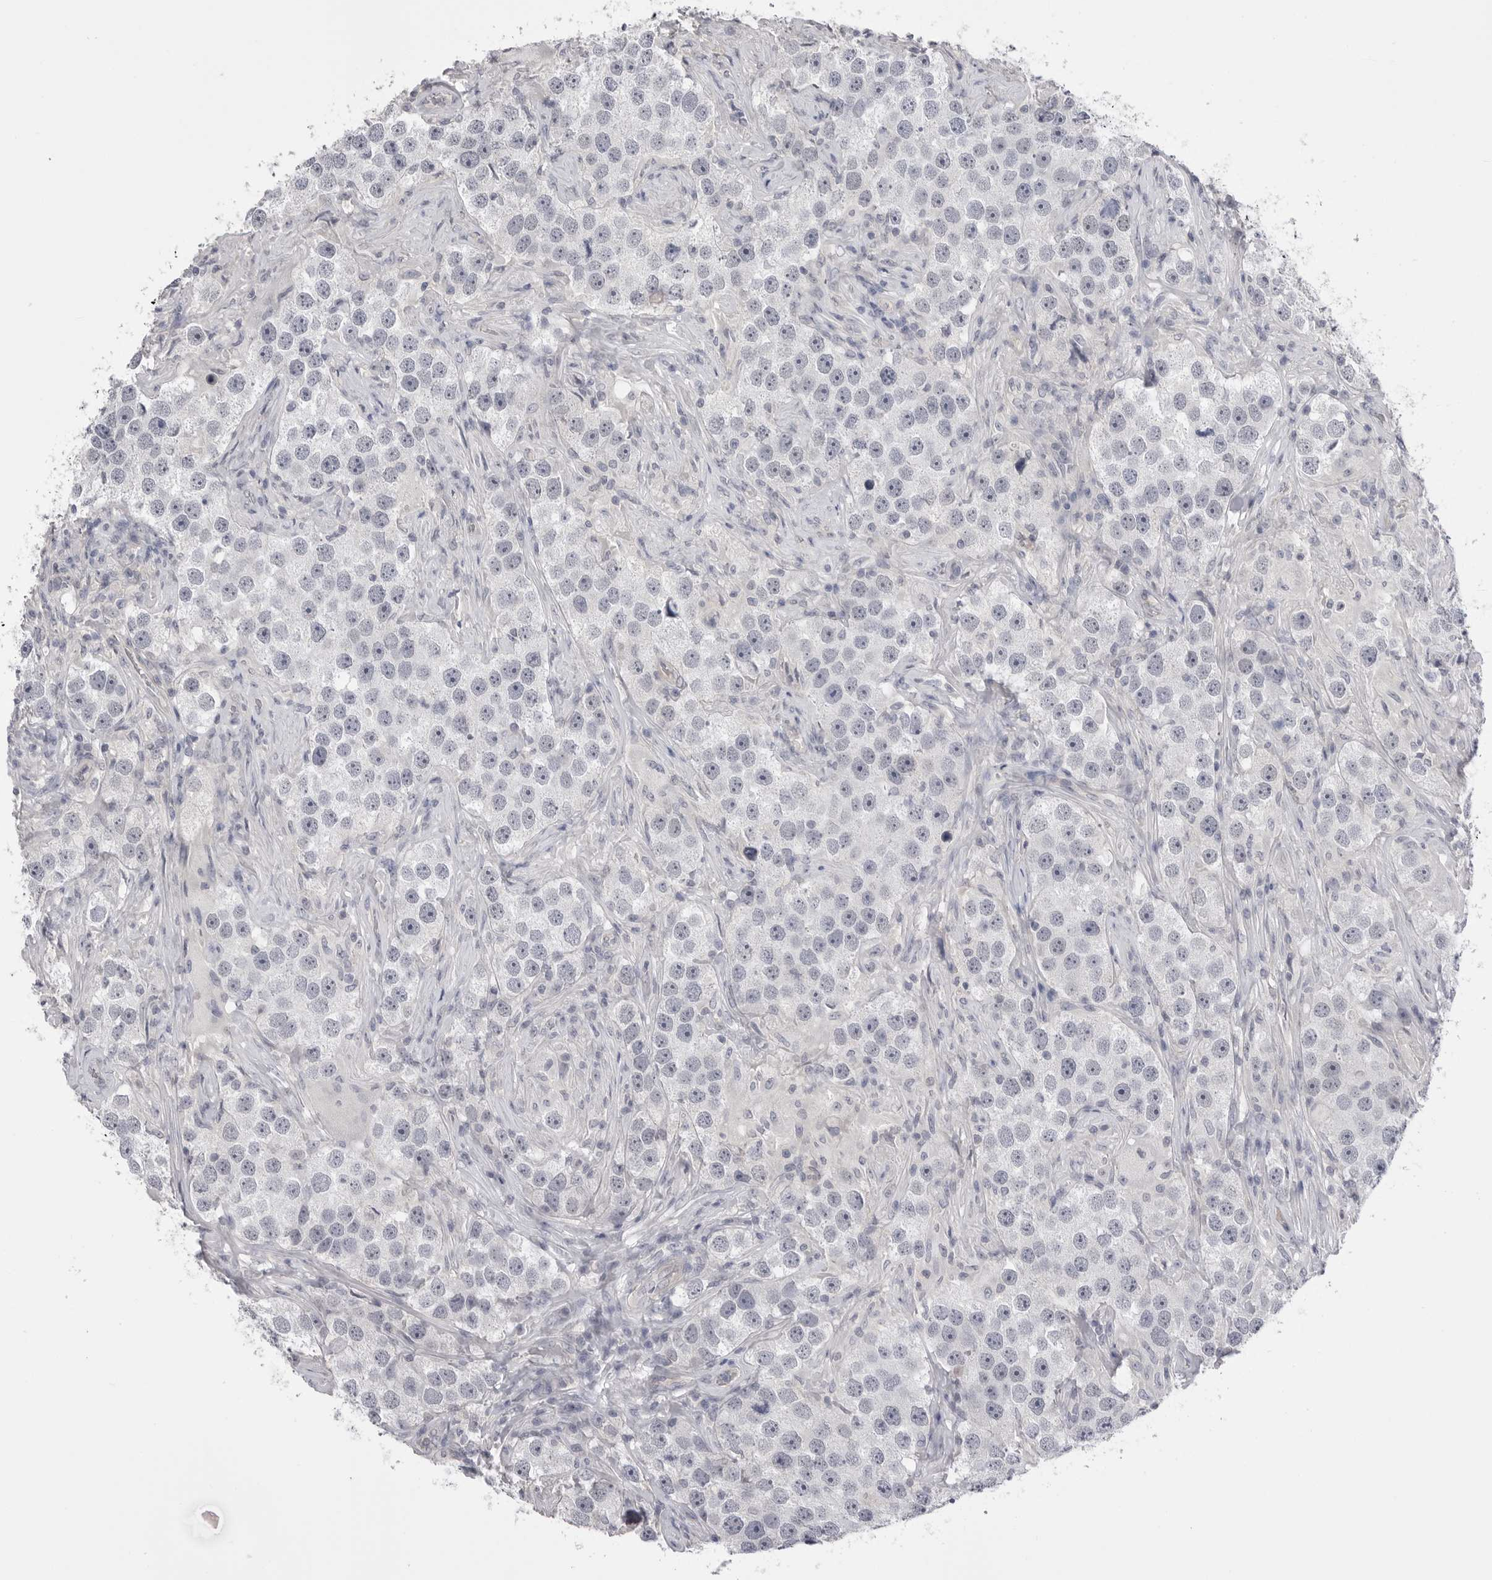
{"staining": {"intensity": "negative", "quantity": "none", "location": "none"}, "tissue": "testis cancer", "cell_type": "Tumor cells", "image_type": "cancer", "snomed": [{"axis": "morphology", "description": "Seminoma, NOS"}, {"axis": "topography", "description": "Testis"}], "caption": "The histopathology image shows no staining of tumor cells in testis cancer (seminoma).", "gene": "DLGAP3", "patient": {"sex": "male", "age": 49}}